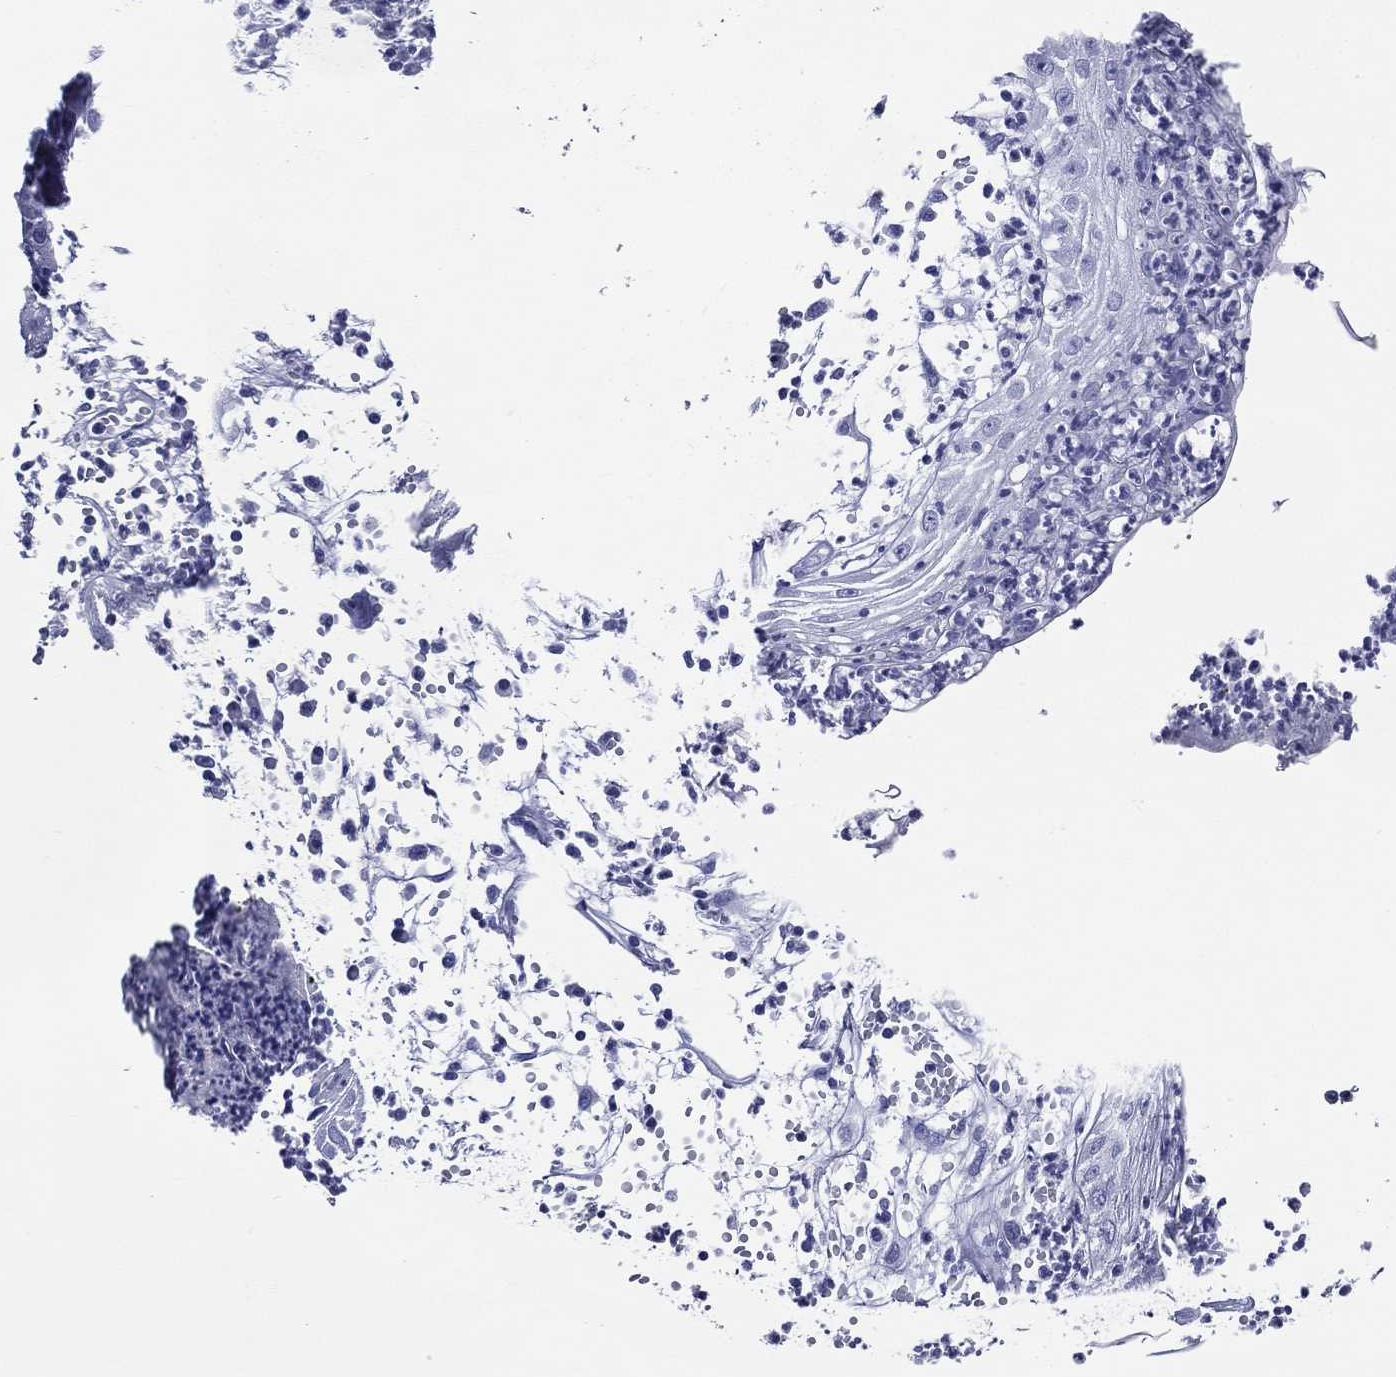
{"staining": {"intensity": "negative", "quantity": "none", "location": "none"}, "tissue": "skin cancer", "cell_type": "Tumor cells", "image_type": "cancer", "snomed": [{"axis": "morphology", "description": "Normal tissue, NOS"}, {"axis": "morphology", "description": "Squamous cell carcinoma, NOS"}, {"axis": "topography", "description": "Skin"}], "caption": "An image of skin squamous cell carcinoma stained for a protein shows no brown staining in tumor cells.", "gene": "ACE2", "patient": {"sex": "male", "age": 79}}